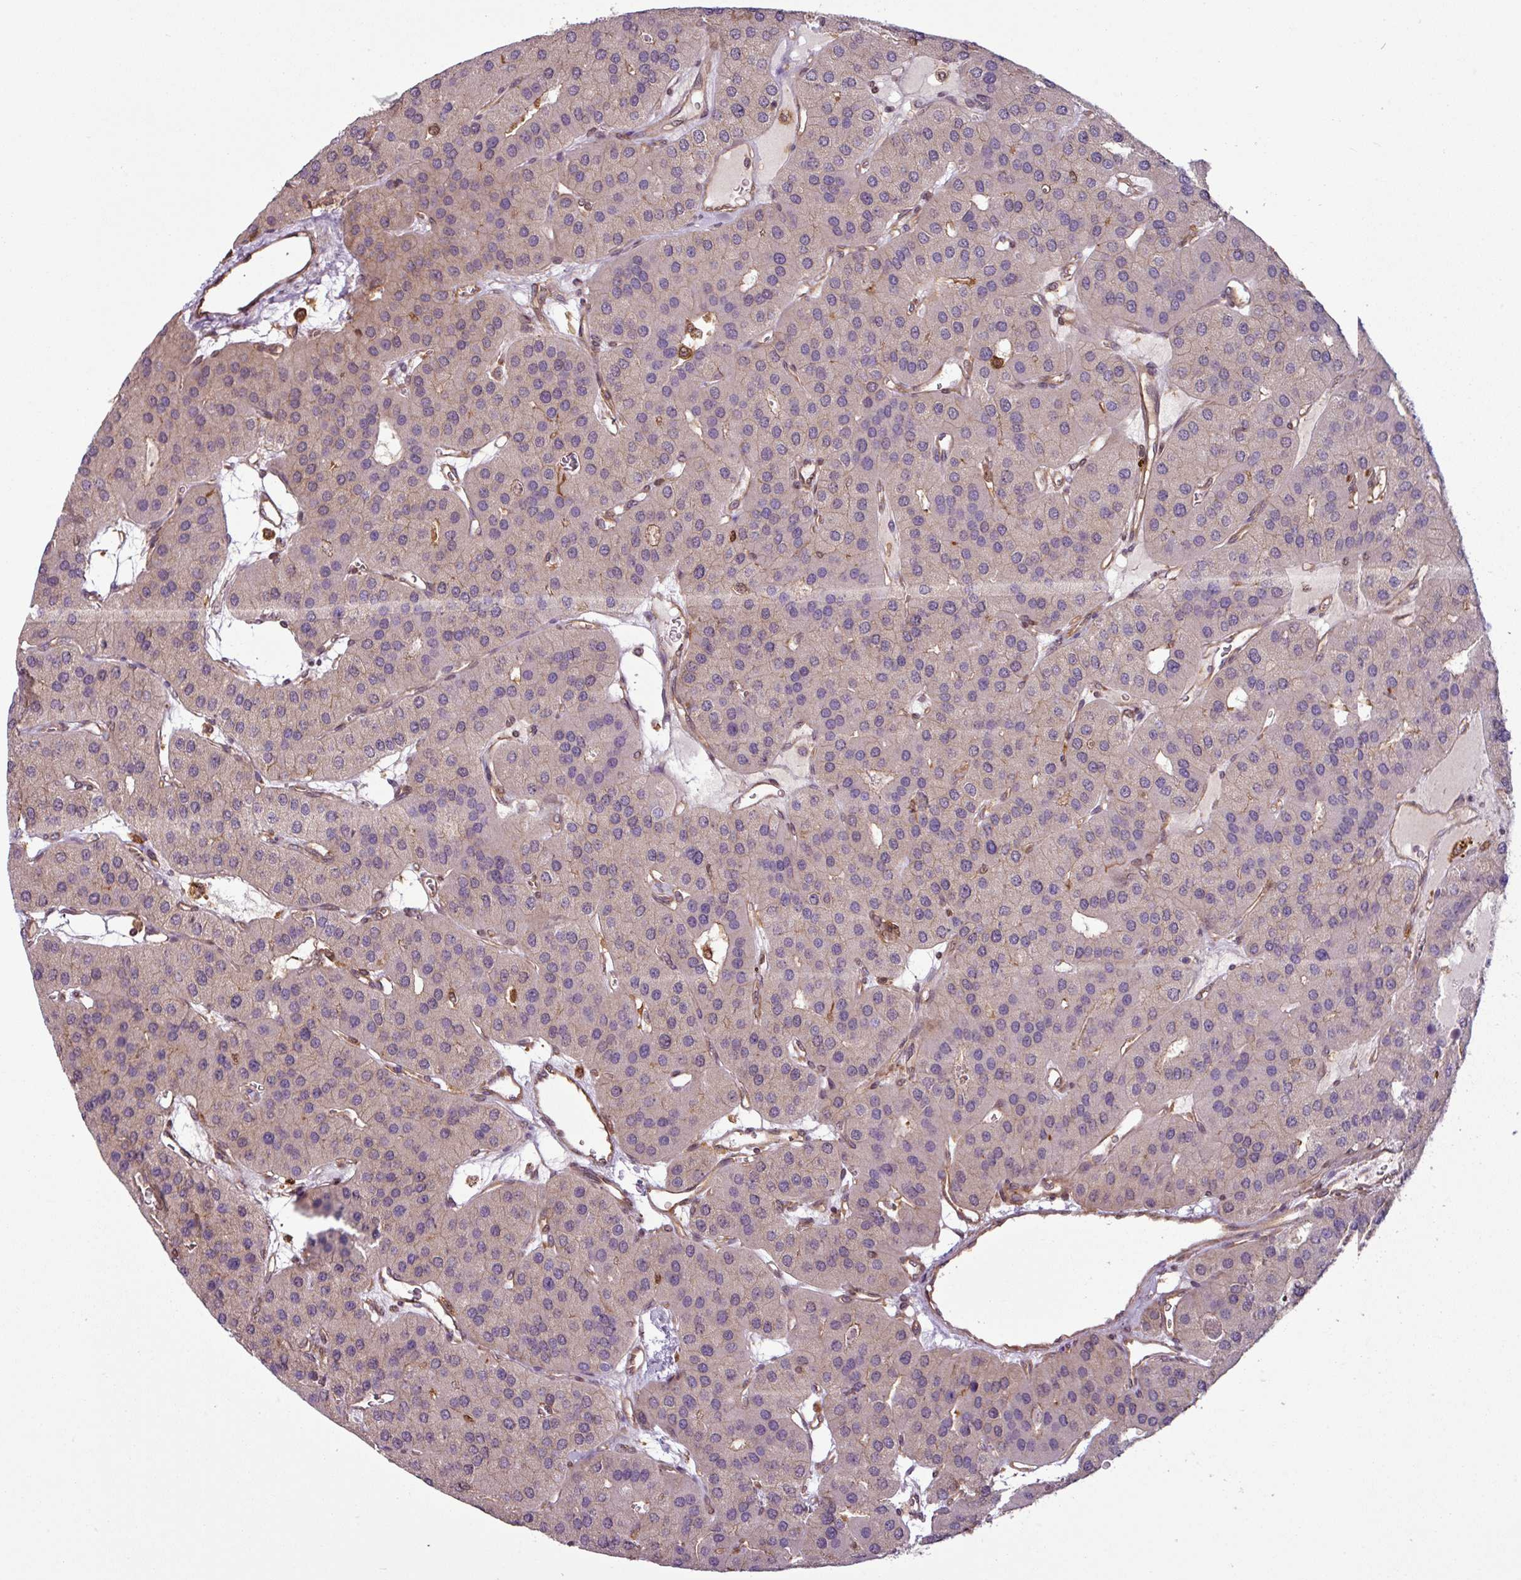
{"staining": {"intensity": "negative", "quantity": "none", "location": "none"}, "tissue": "parathyroid gland", "cell_type": "Glandular cells", "image_type": "normal", "snomed": [{"axis": "morphology", "description": "Normal tissue, NOS"}, {"axis": "morphology", "description": "Adenoma, NOS"}, {"axis": "topography", "description": "Parathyroid gland"}], "caption": "Image shows no significant protein staining in glandular cells of benign parathyroid gland. The staining is performed using DAB brown chromogen with nuclei counter-stained in using hematoxylin.", "gene": "SH3BGRL", "patient": {"sex": "female", "age": 86}}